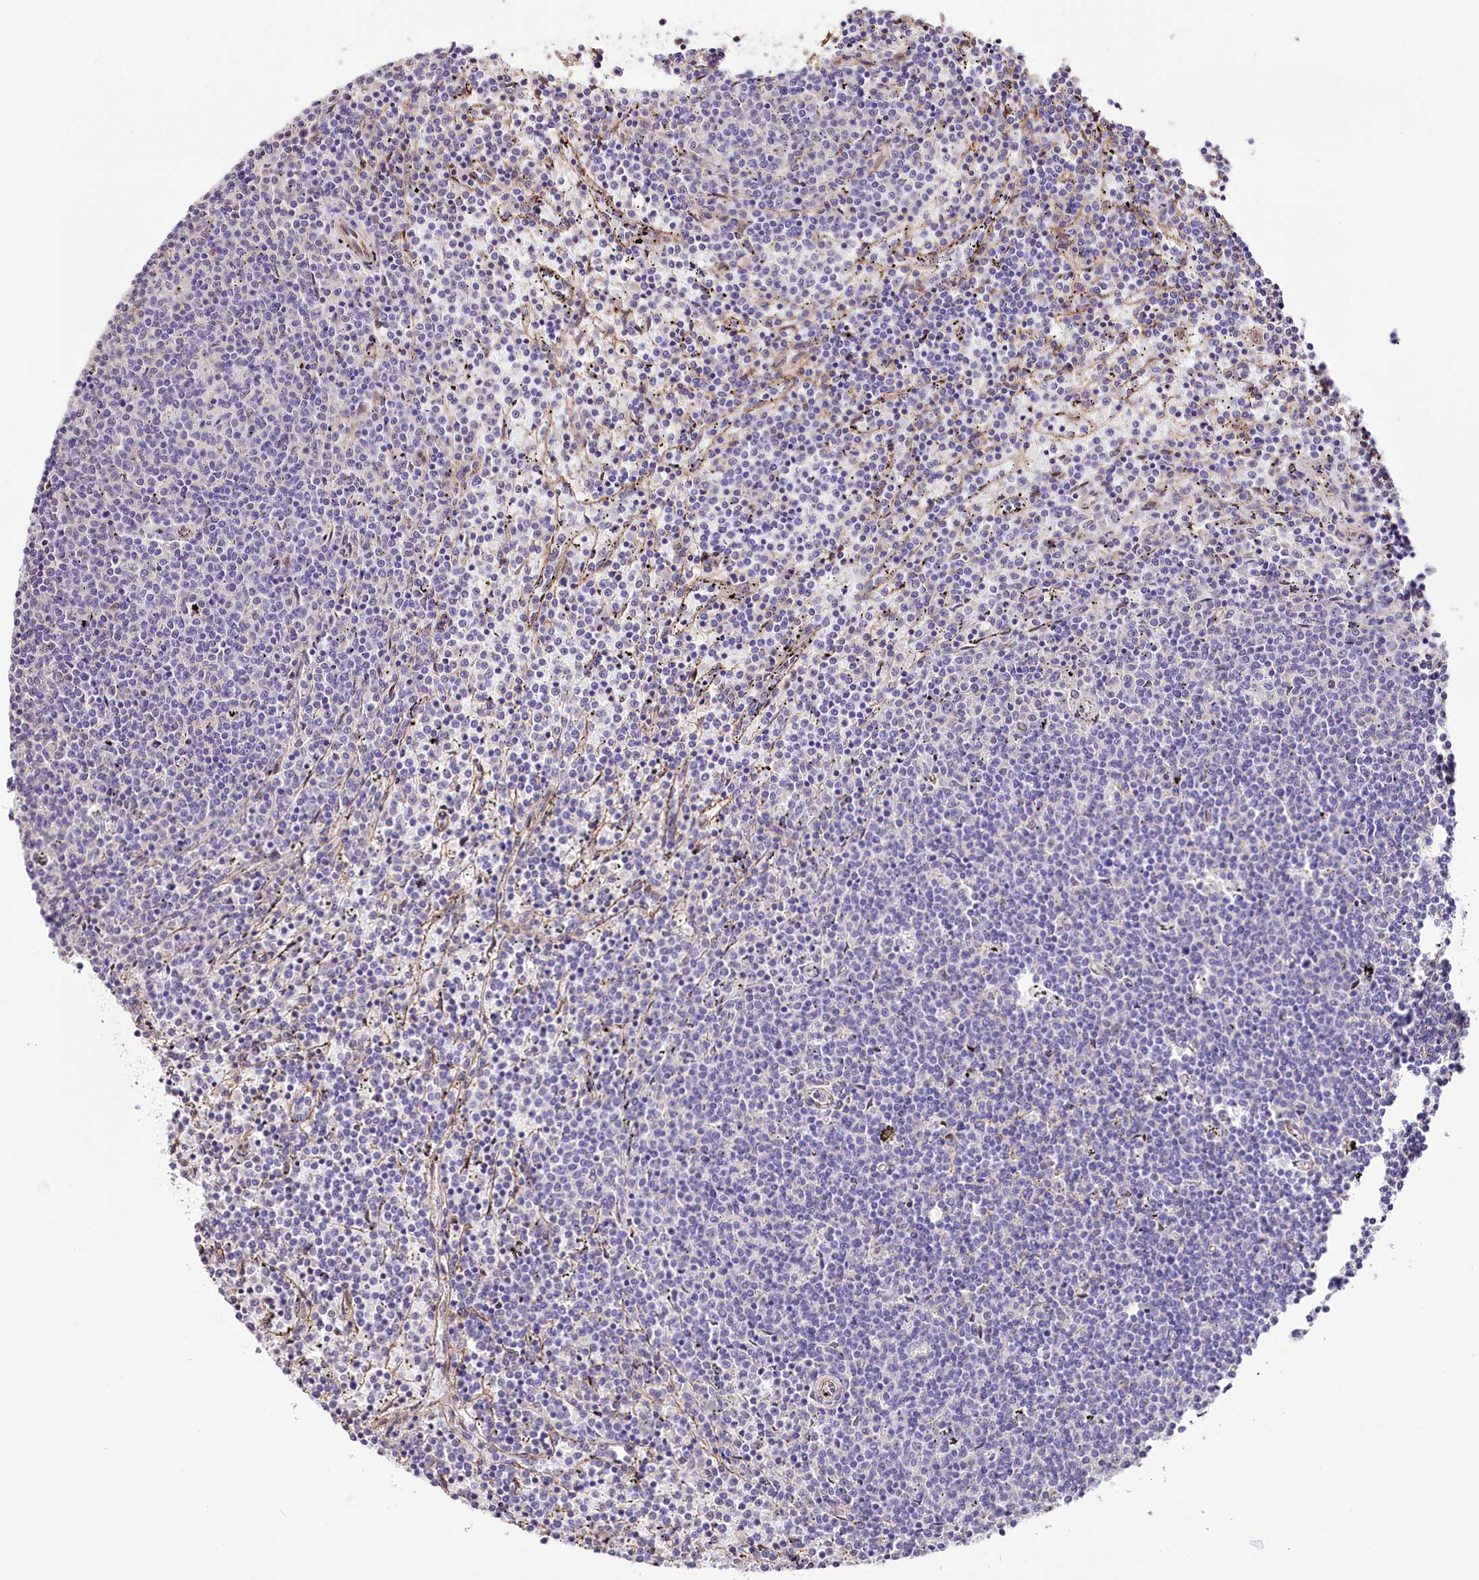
{"staining": {"intensity": "negative", "quantity": "none", "location": "none"}, "tissue": "lymphoma", "cell_type": "Tumor cells", "image_type": "cancer", "snomed": [{"axis": "morphology", "description": "Malignant lymphoma, non-Hodgkin's type, Low grade"}, {"axis": "topography", "description": "Spleen"}], "caption": "An immunohistochemistry photomicrograph of low-grade malignant lymphoma, non-Hodgkin's type is shown. There is no staining in tumor cells of low-grade malignant lymphoma, non-Hodgkin's type. (Immunohistochemistry (ihc), brightfield microscopy, high magnification).", "gene": "ST7", "patient": {"sex": "female", "age": 50}}